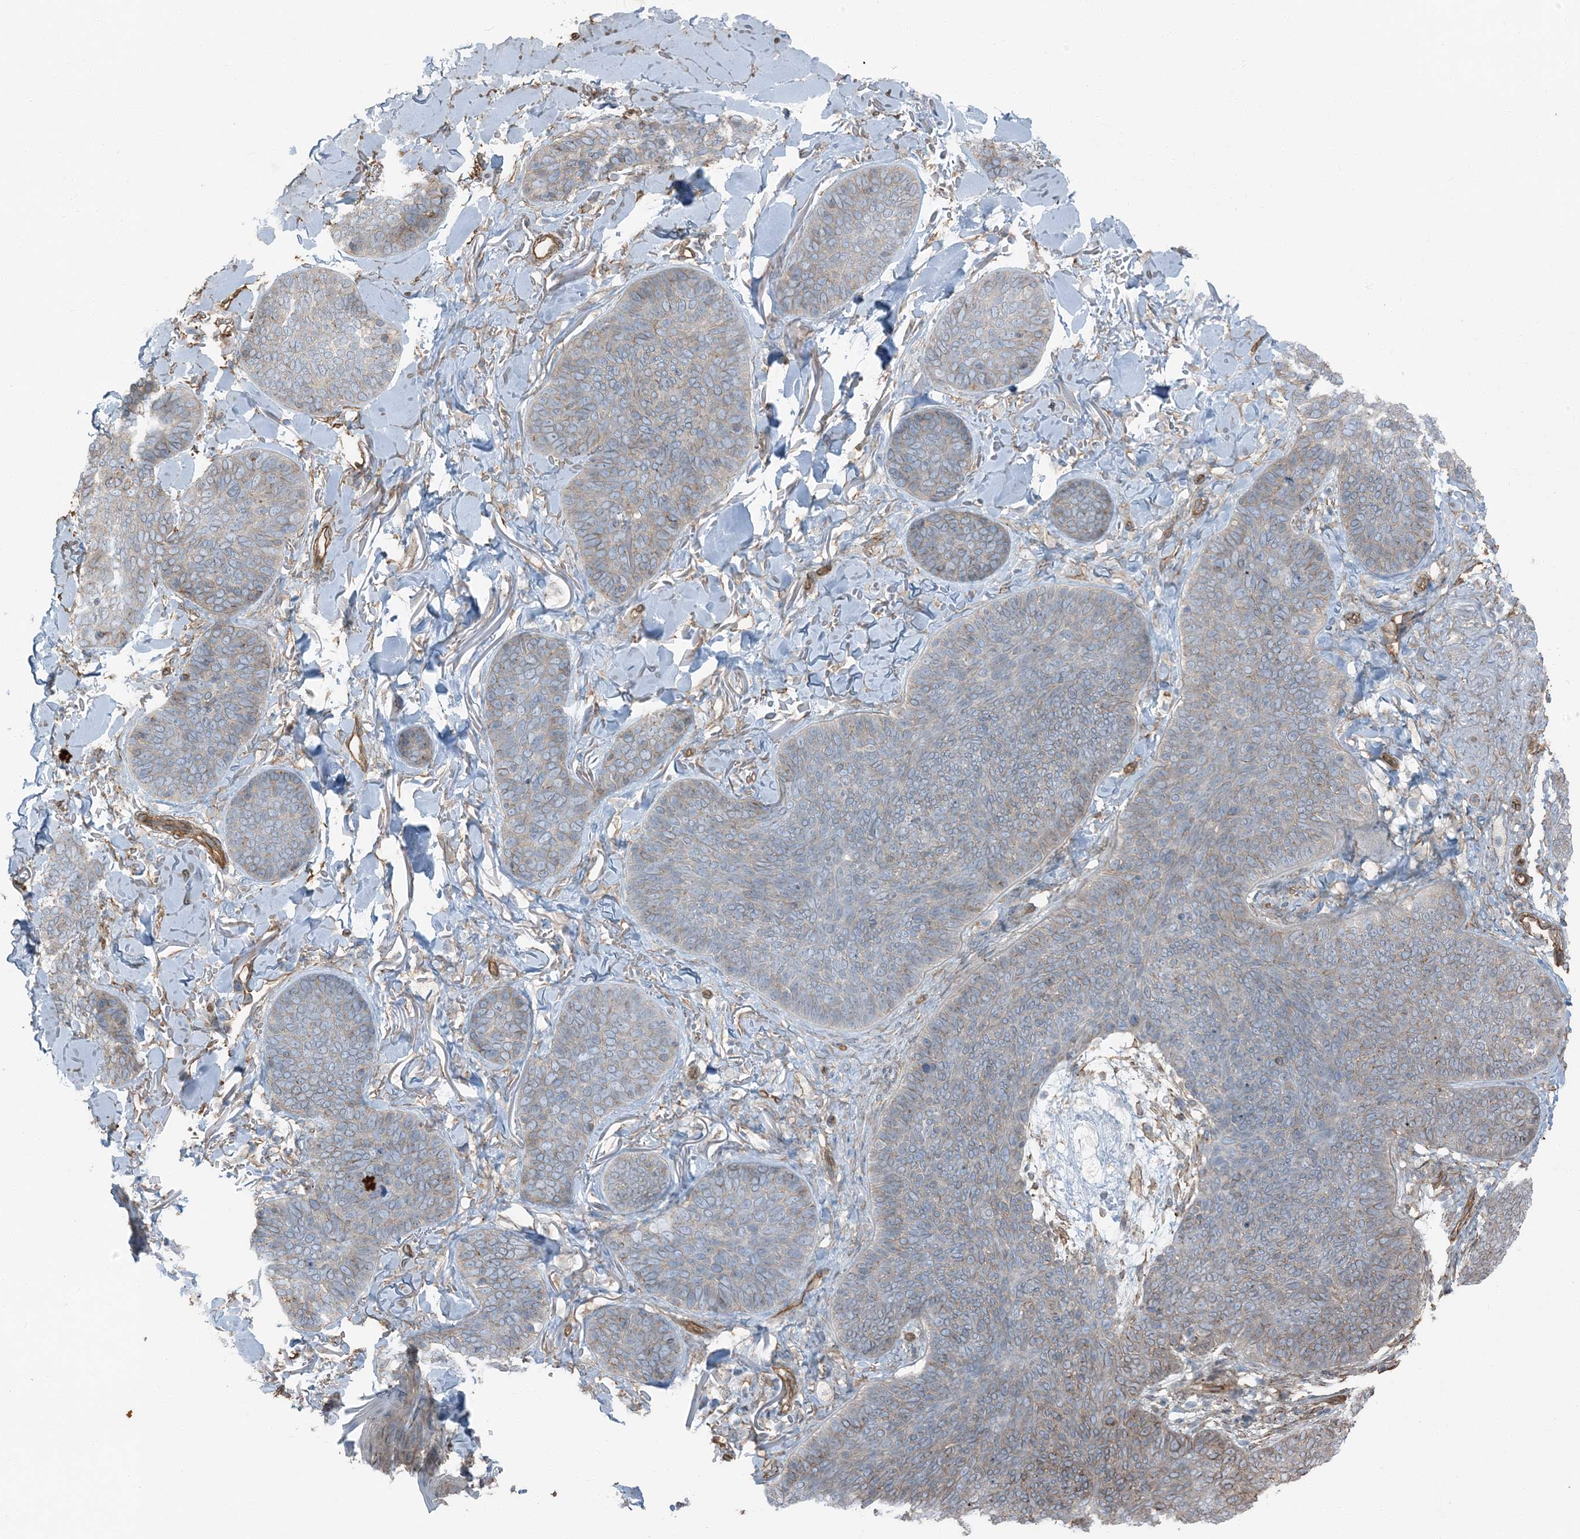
{"staining": {"intensity": "weak", "quantity": "<25%", "location": "cytoplasmic/membranous"}, "tissue": "skin cancer", "cell_type": "Tumor cells", "image_type": "cancer", "snomed": [{"axis": "morphology", "description": "Basal cell carcinoma"}, {"axis": "topography", "description": "Skin"}], "caption": "Immunohistochemistry (IHC) image of neoplastic tissue: skin basal cell carcinoma stained with DAB (3,3'-diaminobenzidine) reveals no significant protein staining in tumor cells.", "gene": "ZFP90", "patient": {"sex": "male", "age": 85}}